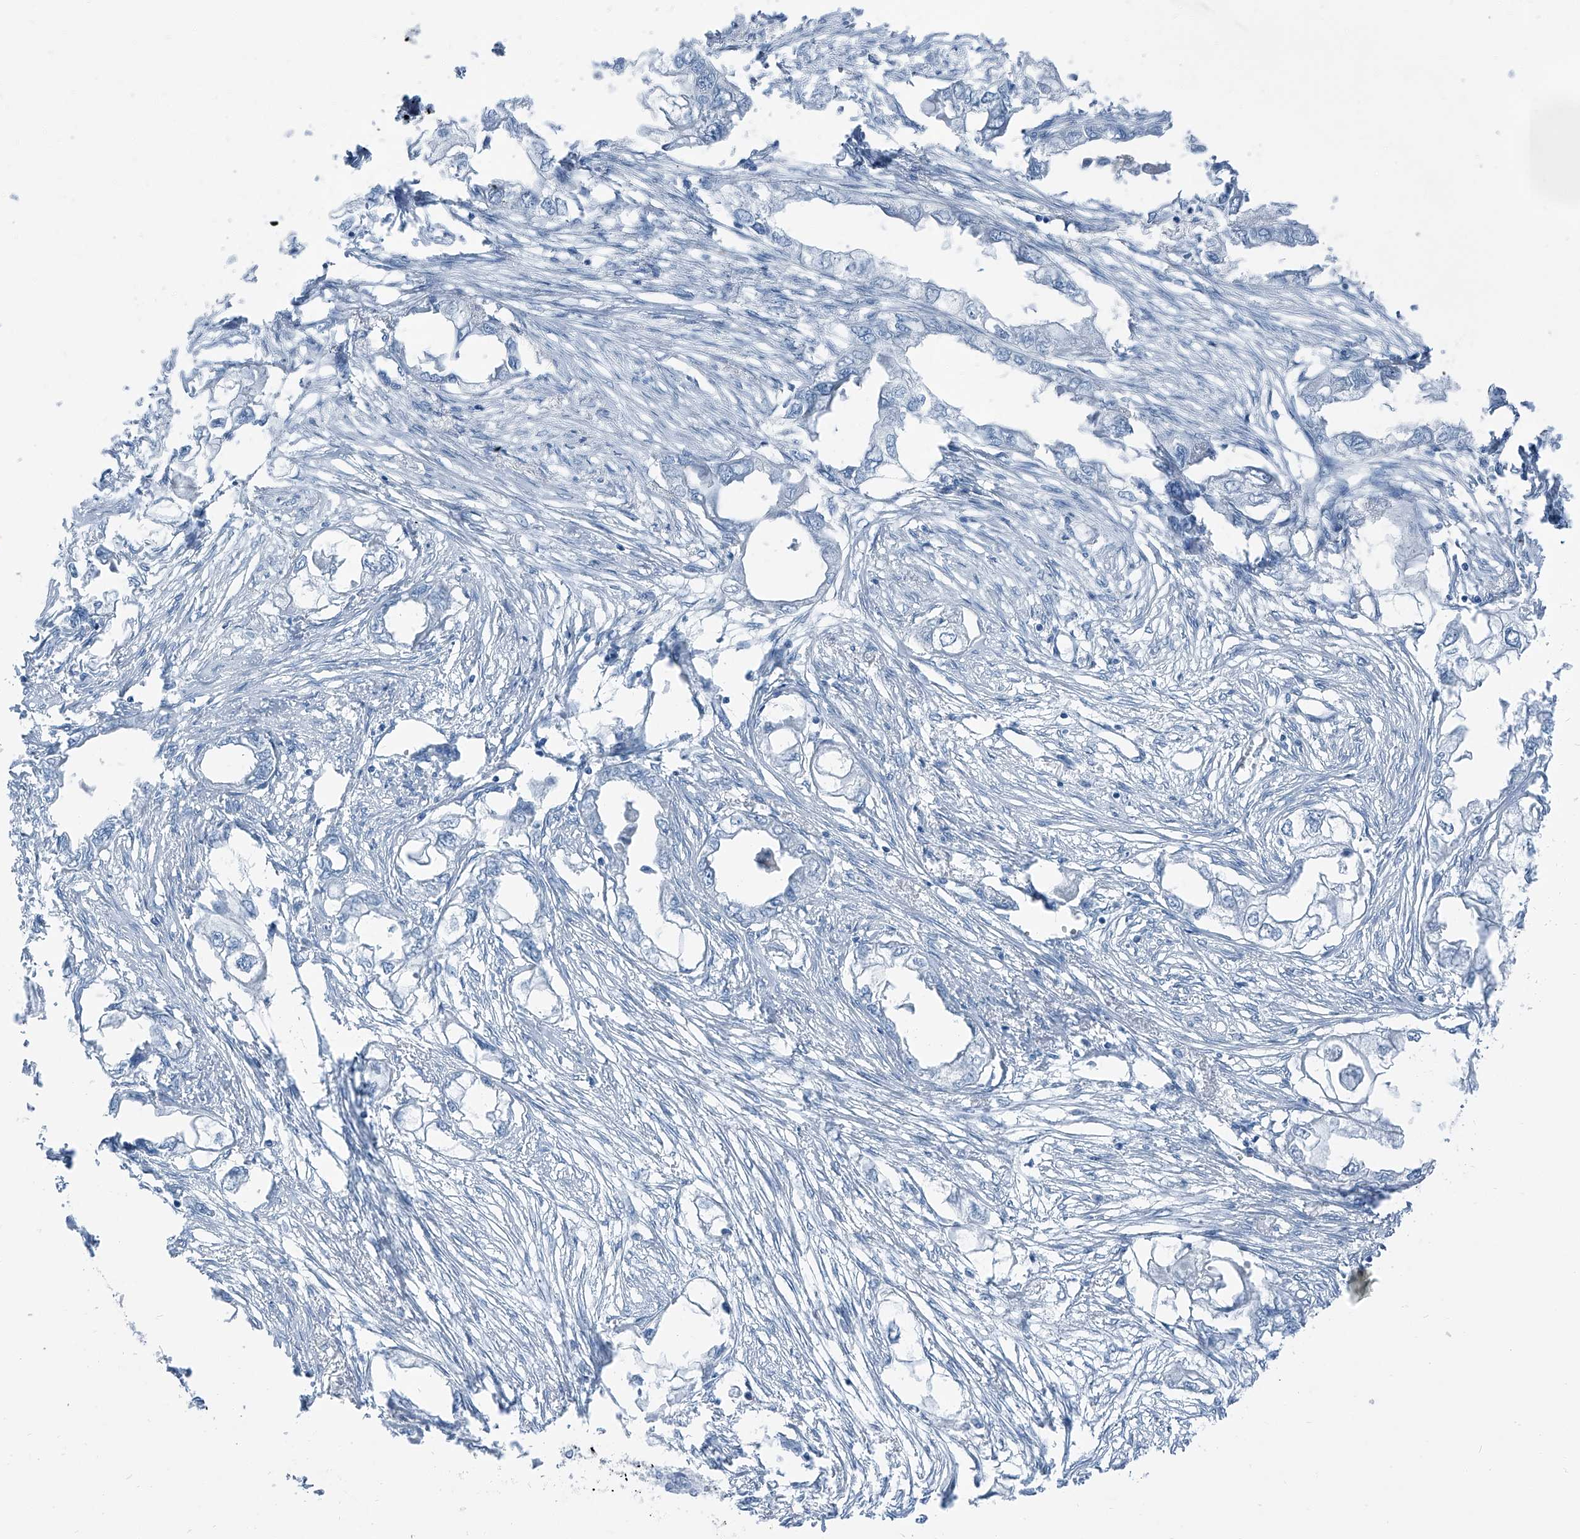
{"staining": {"intensity": "negative", "quantity": "none", "location": "none"}, "tissue": "endometrial cancer", "cell_type": "Tumor cells", "image_type": "cancer", "snomed": [{"axis": "morphology", "description": "Adenocarcinoma, NOS"}, {"axis": "morphology", "description": "Adenocarcinoma, metastatic, NOS"}, {"axis": "topography", "description": "Adipose tissue"}, {"axis": "topography", "description": "Endometrium"}], "caption": "There is no significant expression in tumor cells of endometrial cancer (metastatic adenocarcinoma).", "gene": "RGN", "patient": {"sex": "female", "age": 67}}